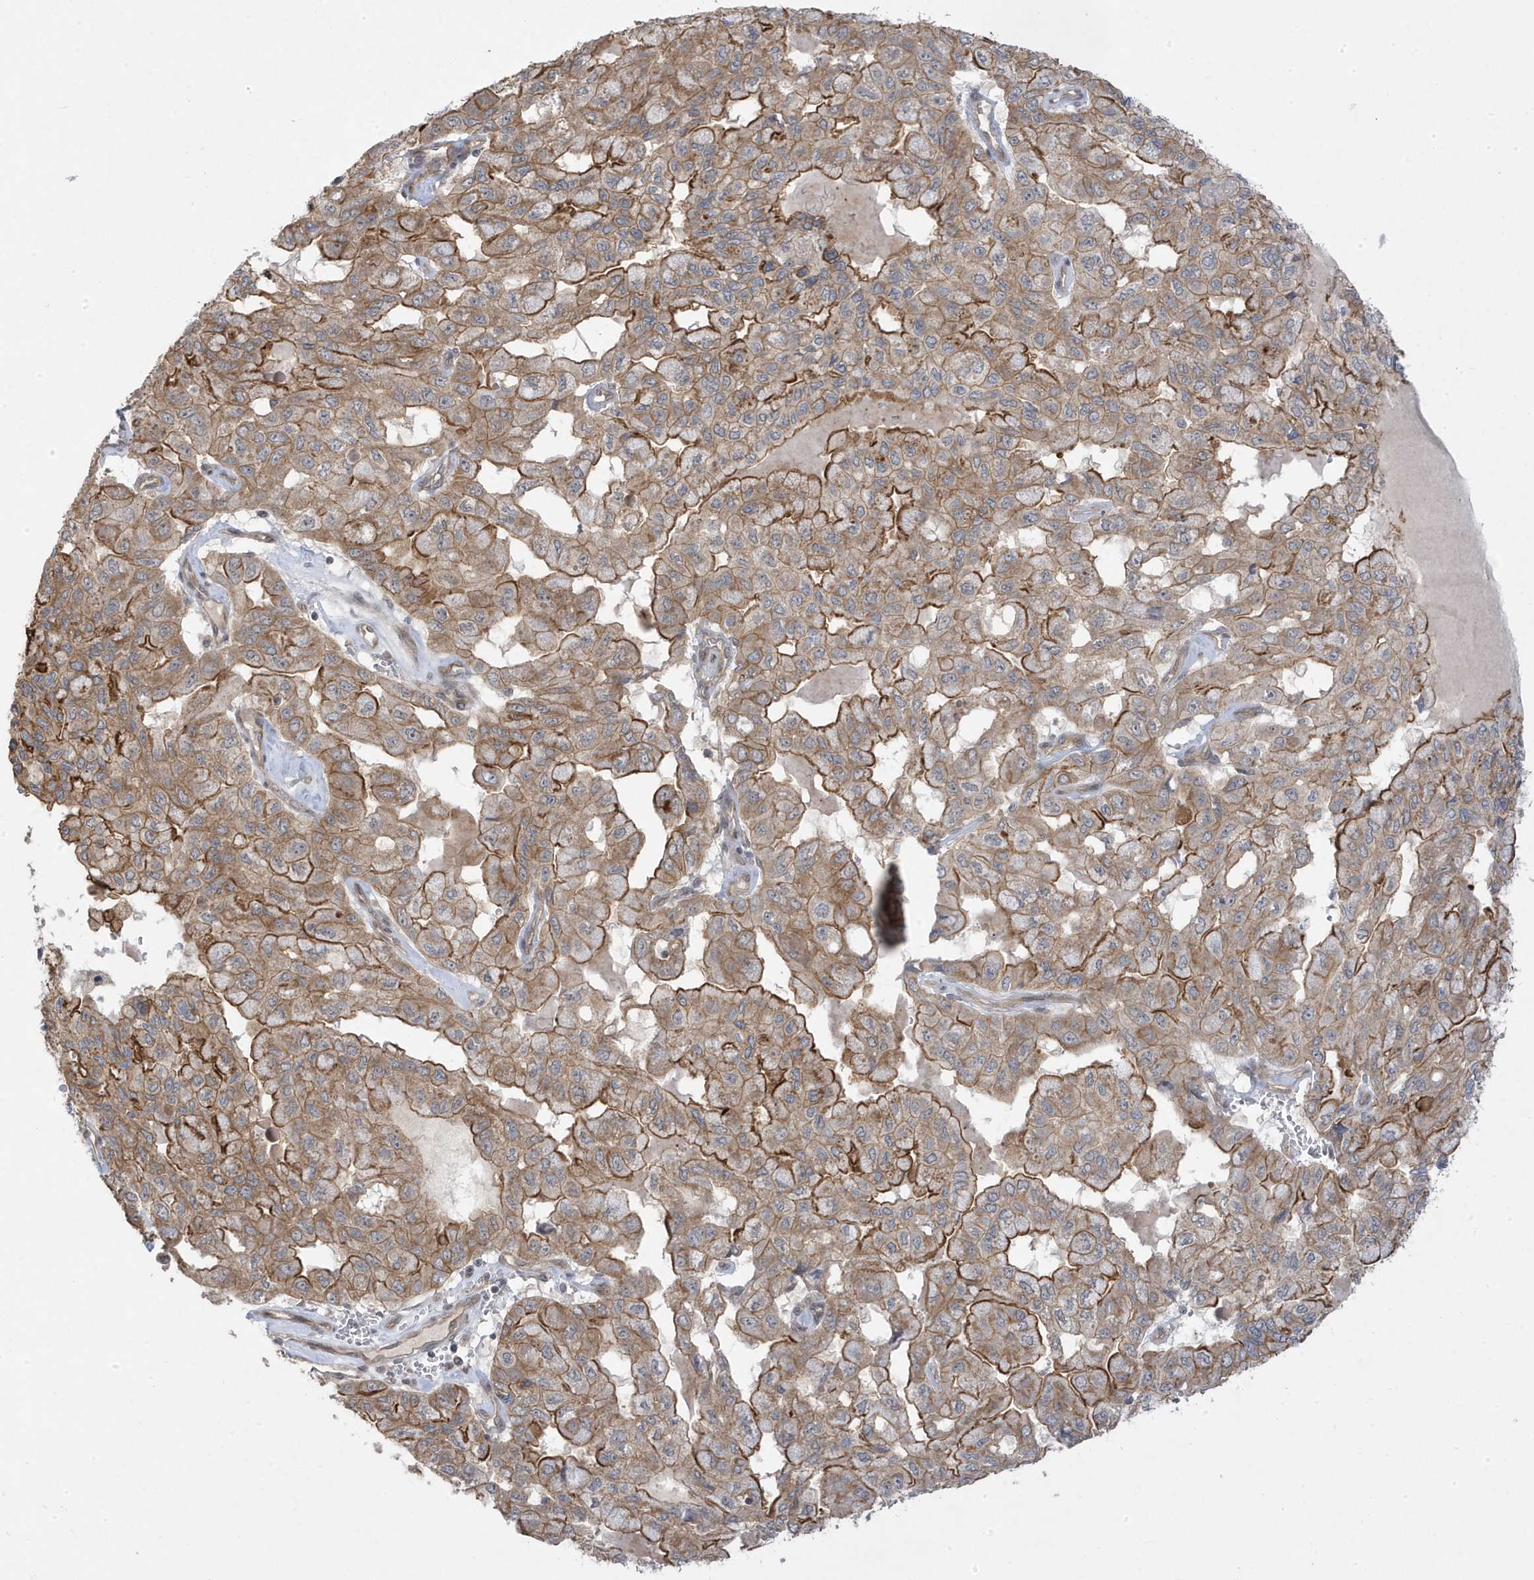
{"staining": {"intensity": "moderate", "quantity": ">75%", "location": "cytoplasmic/membranous"}, "tissue": "pancreatic cancer", "cell_type": "Tumor cells", "image_type": "cancer", "snomed": [{"axis": "morphology", "description": "Adenocarcinoma, NOS"}, {"axis": "topography", "description": "Pancreas"}], "caption": "This histopathology image shows immunohistochemistry (IHC) staining of human pancreatic cancer, with medium moderate cytoplasmic/membranous expression in about >75% of tumor cells.", "gene": "DNAJC12", "patient": {"sex": "male", "age": 51}}